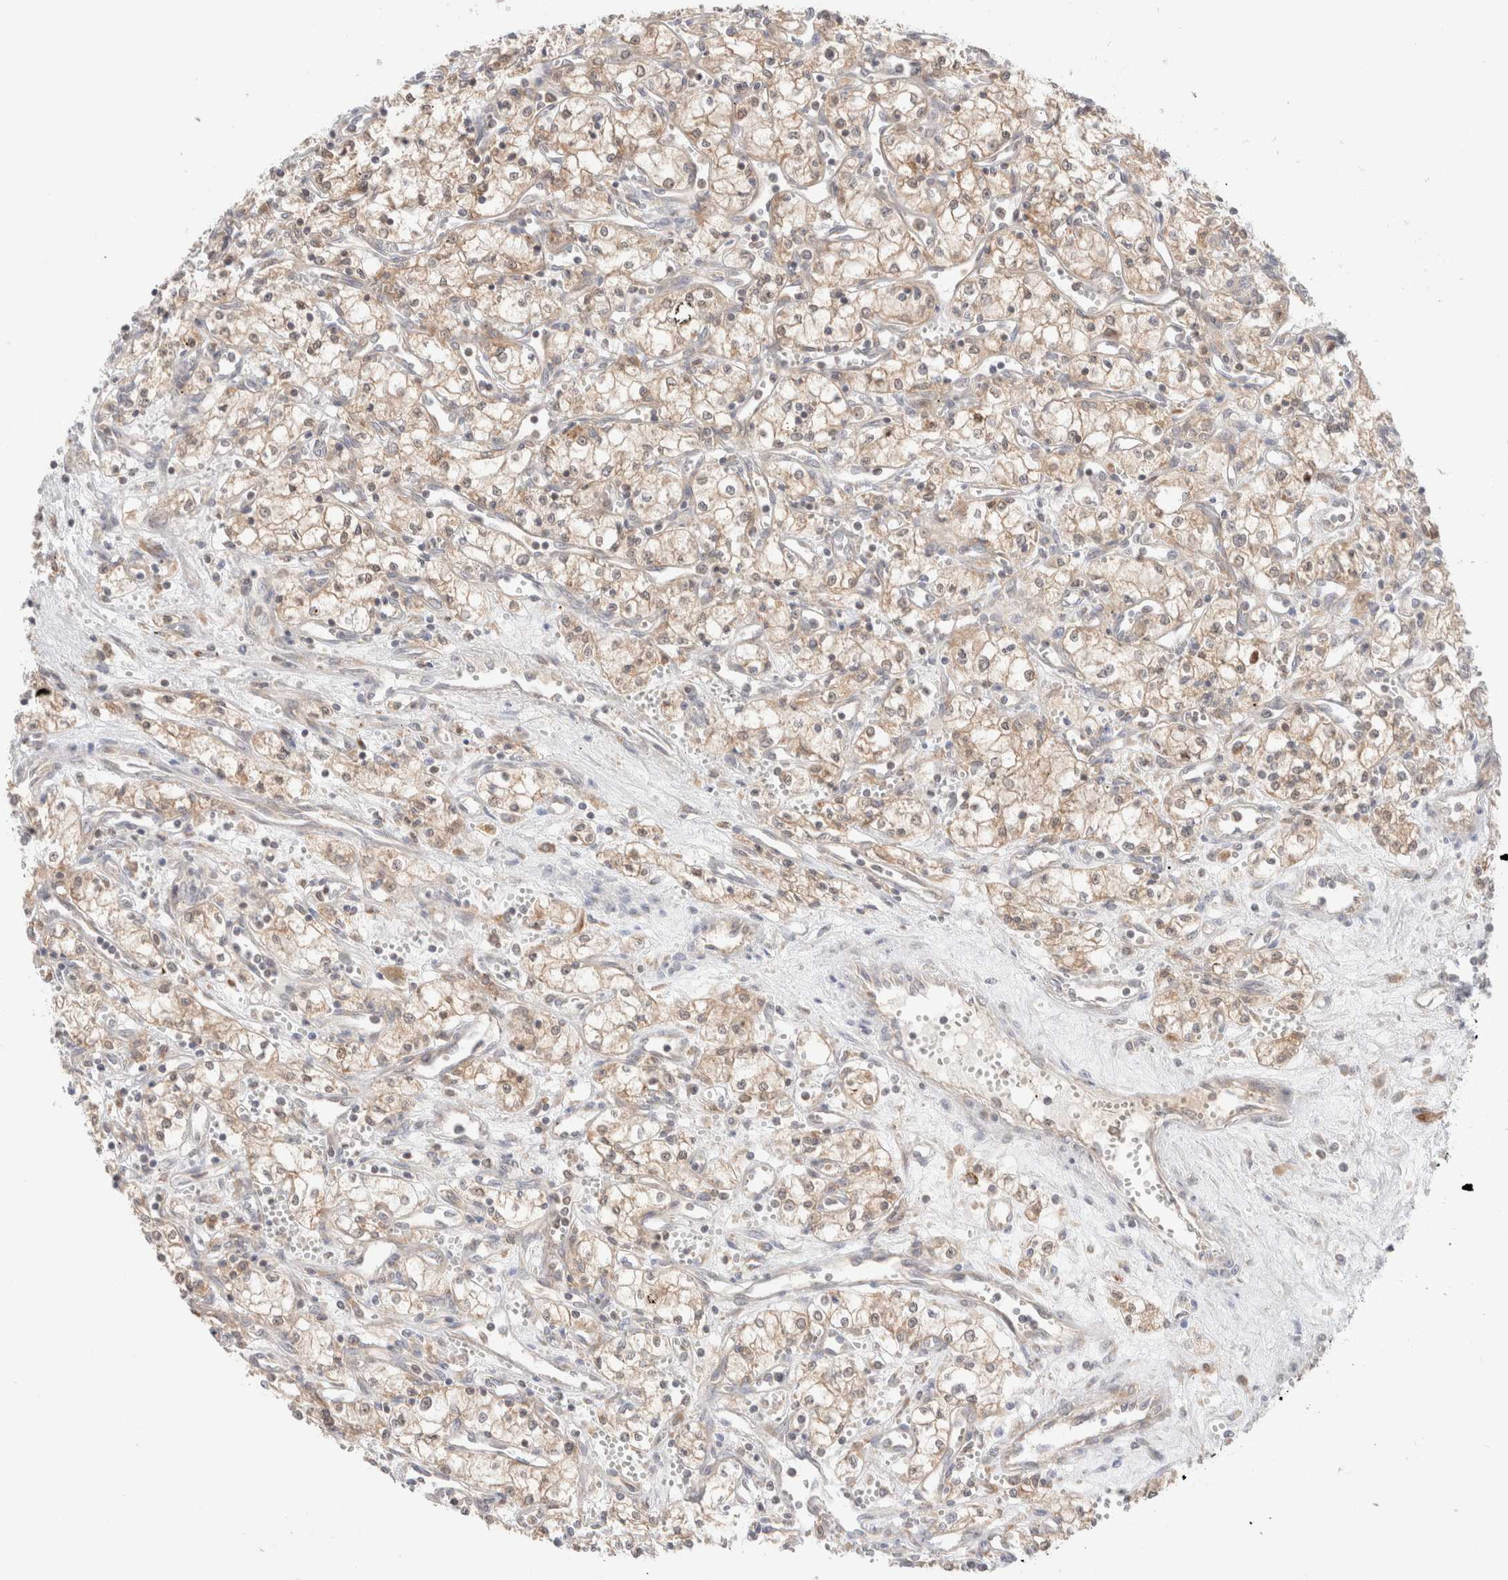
{"staining": {"intensity": "moderate", "quantity": ">75%", "location": "cytoplasmic/membranous"}, "tissue": "renal cancer", "cell_type": "Tumor cells", "image_type": "cancer", "snomed": [{"axis": "morphology", "description": "Adenocarcinoma, NOS"}, {"axis": "topography", "description": "Kidney"}], "caption": "A medium amount of moderate cytoplasmic/membranous expression is identified in approximately >75% of tumor cells in renal cancer tissue.", "gene": "XKR4", "patient": {"sex": "male", "age": 59}}